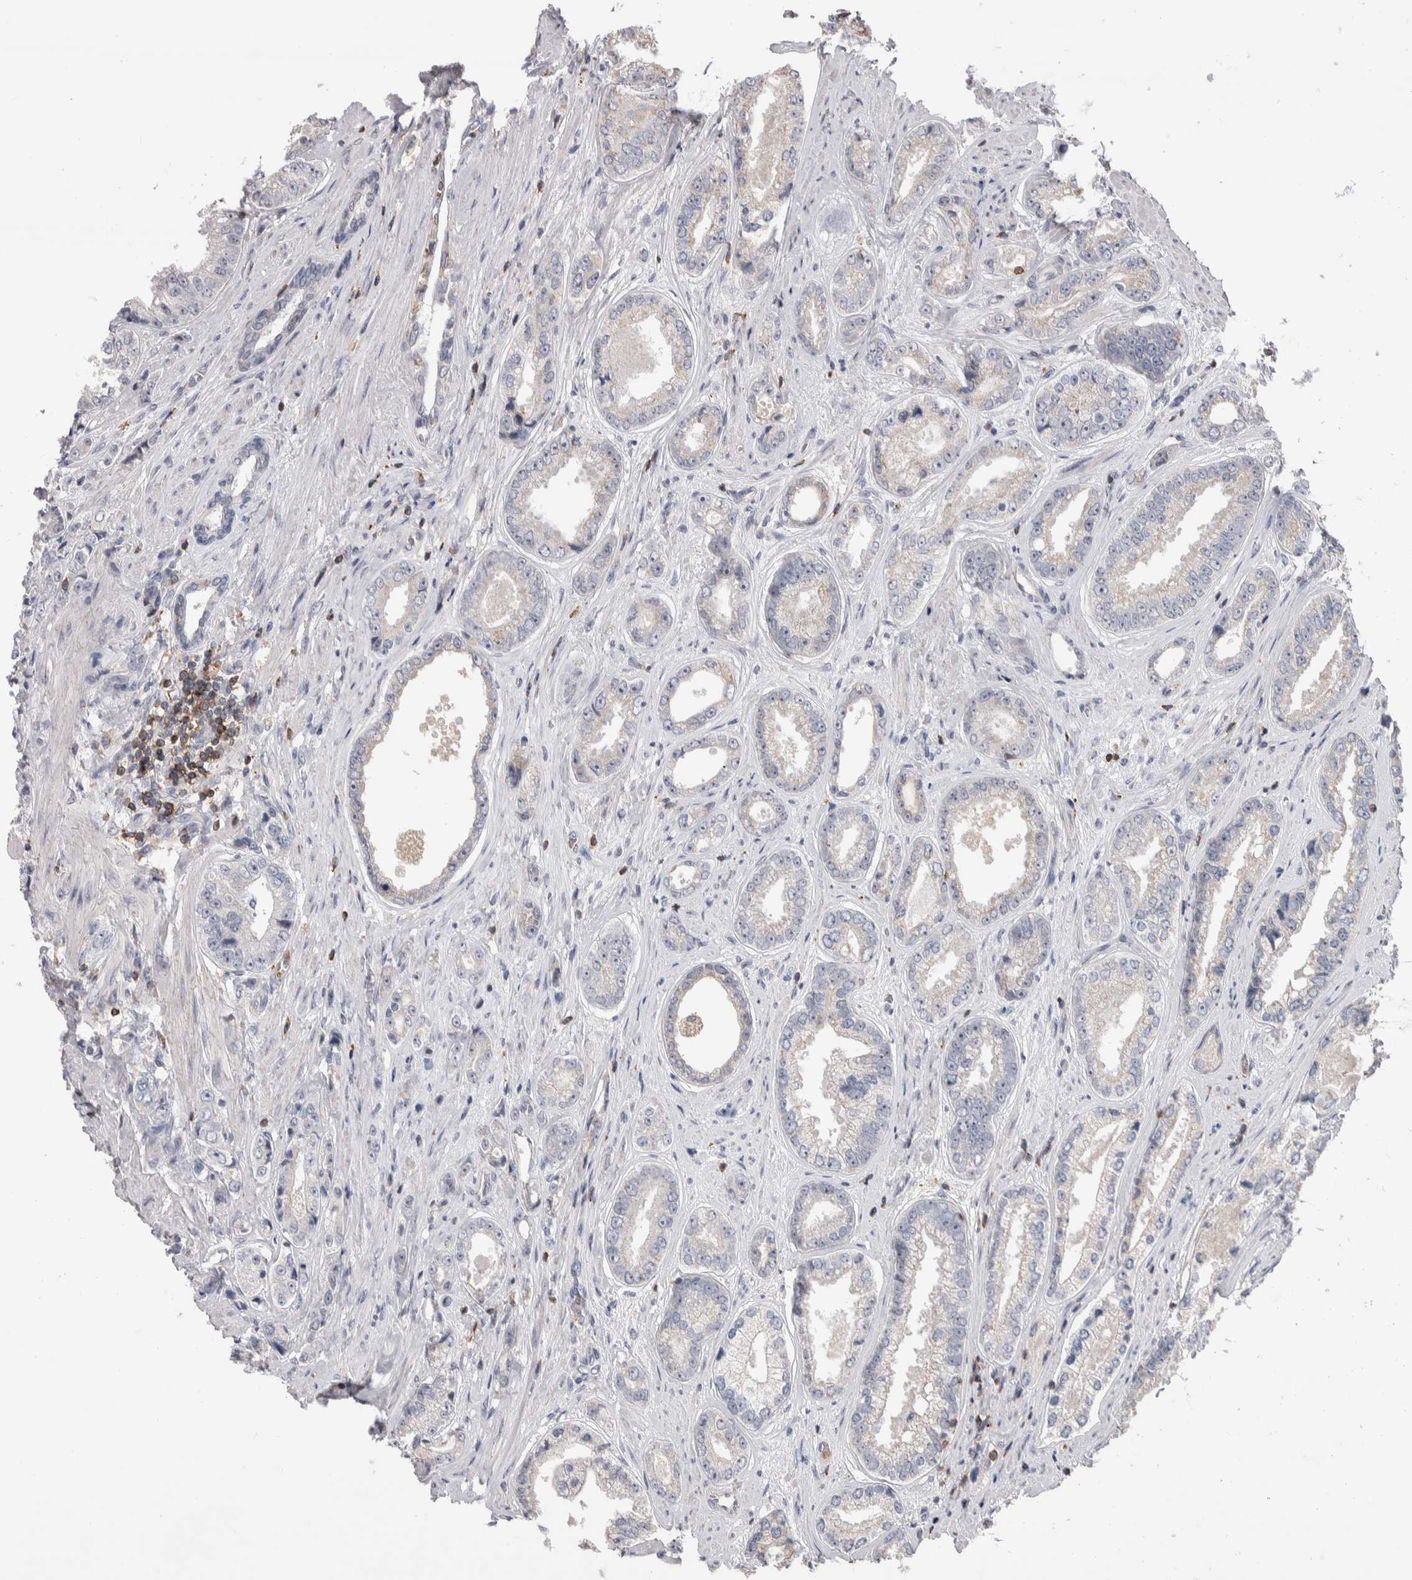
{"staining": {"intensity": "negative", "quantity": "none", "location": "none"}, "tissue": "prostate cancer", "cell_type": "Tumor cells", "image_type": "cancer", "snomed": [{"axis": "morphology", "description": "Adenocarcinoma, High grade"}, {"axis": "topography", "description": "Prostate"}], "caption": "Adenocarcinoma (high-grade) (prostate) was stained to show a protein in brown. There is no significant staining in tumor cells. The staining was performed using DAB (3,3'-diaminobenzidine) to visualize the protein expression in brown, while the nuclei were stained in blue with hematoxylin (Magnification: 20x).", "gene": "CEP295NL", "patient": {"sex": "male", "age": 61}}